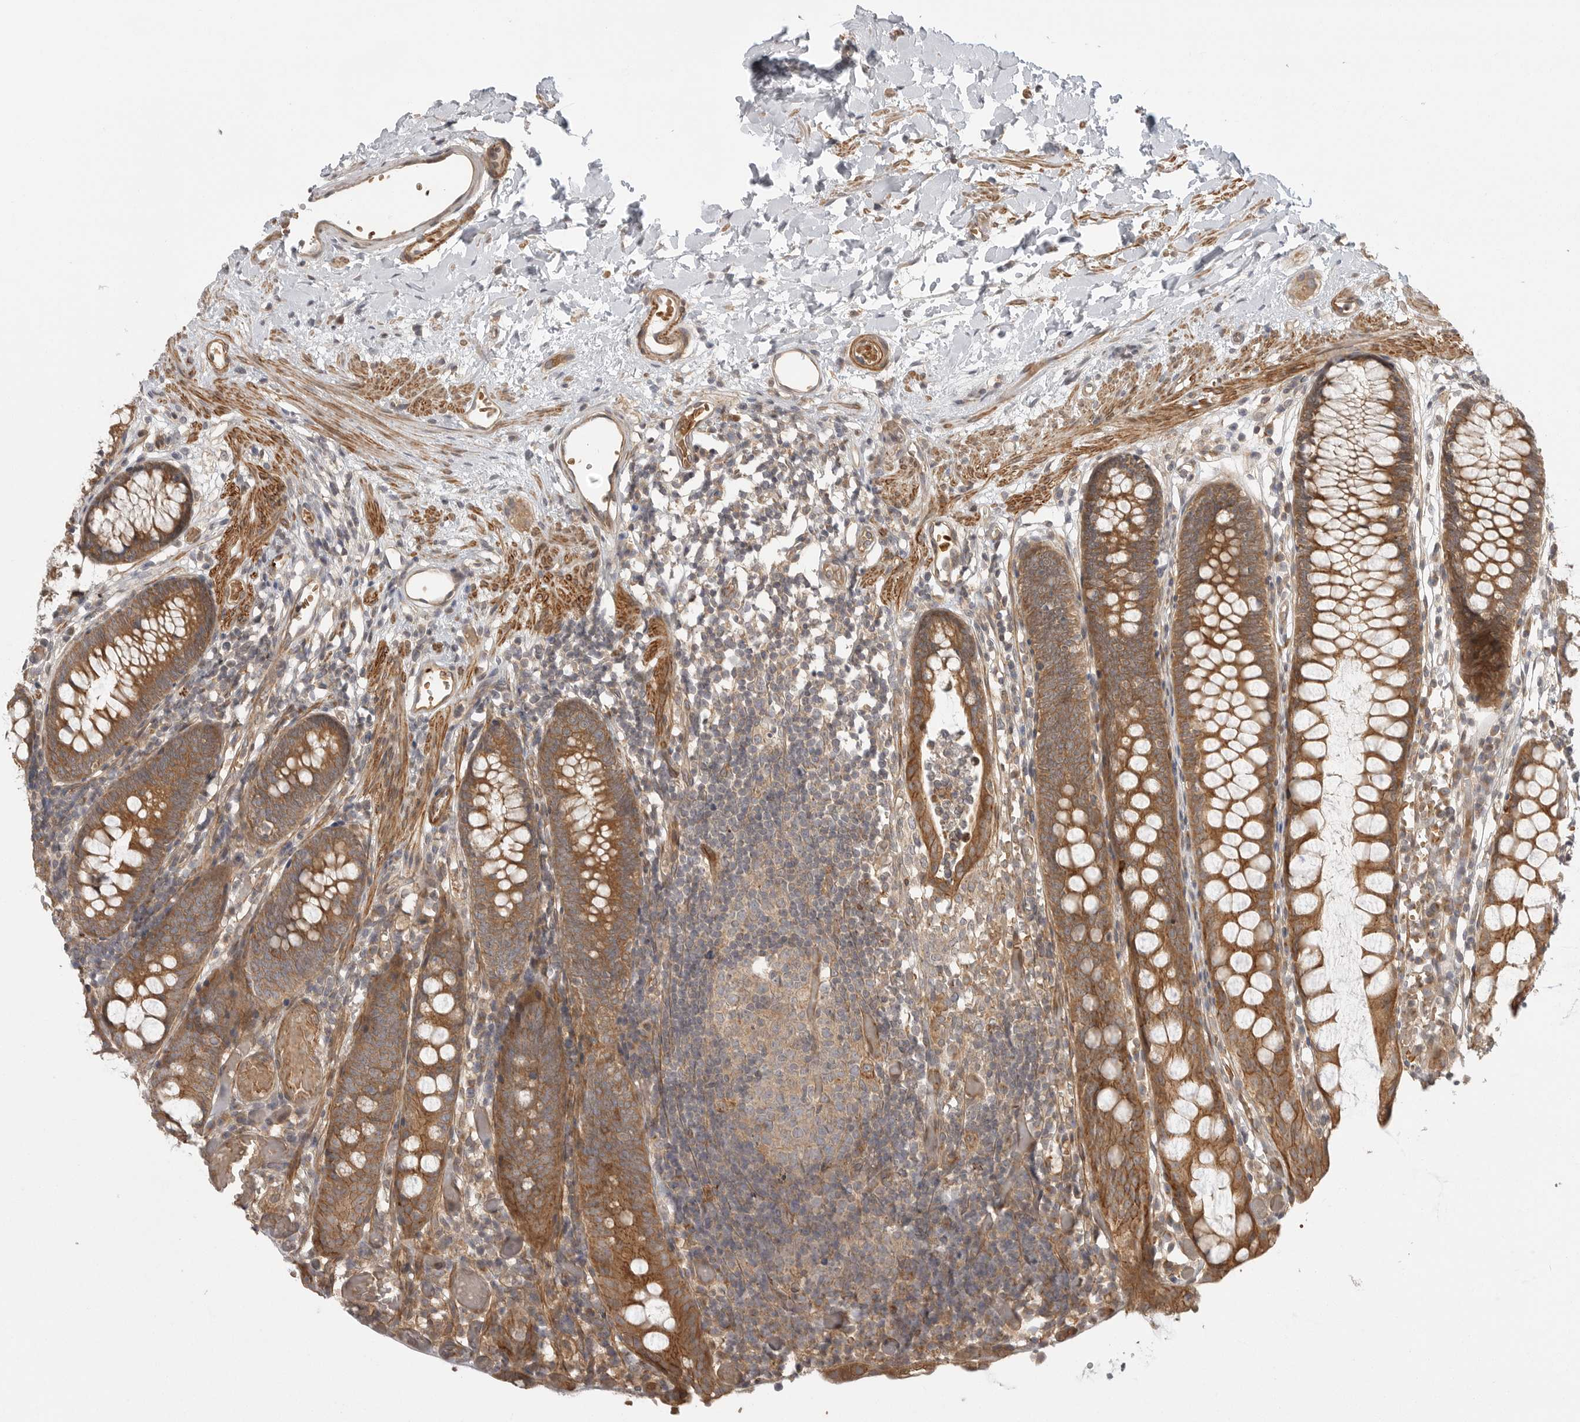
{"staining": {"intensity": "negative", "quantity": "none", "location": "none"}, "tissue": "colon", "cell_type": "Endothelial cells", "image_type": "normal", "snomed": [{"axis": "morphology", "description": "Normal tissue, NOS"}, {"axis": "topography", "description": "Colon"}], "caption": "DAB (3,3'-diaminobenzidine) immunohistochemical staining of benign human colon exhibits no significant positivity in endothelial cells. (IHC, brightfield microscopy, high magnification).", "gene": "CCPG1", "patient": {"sex": "male", "age": 14}}